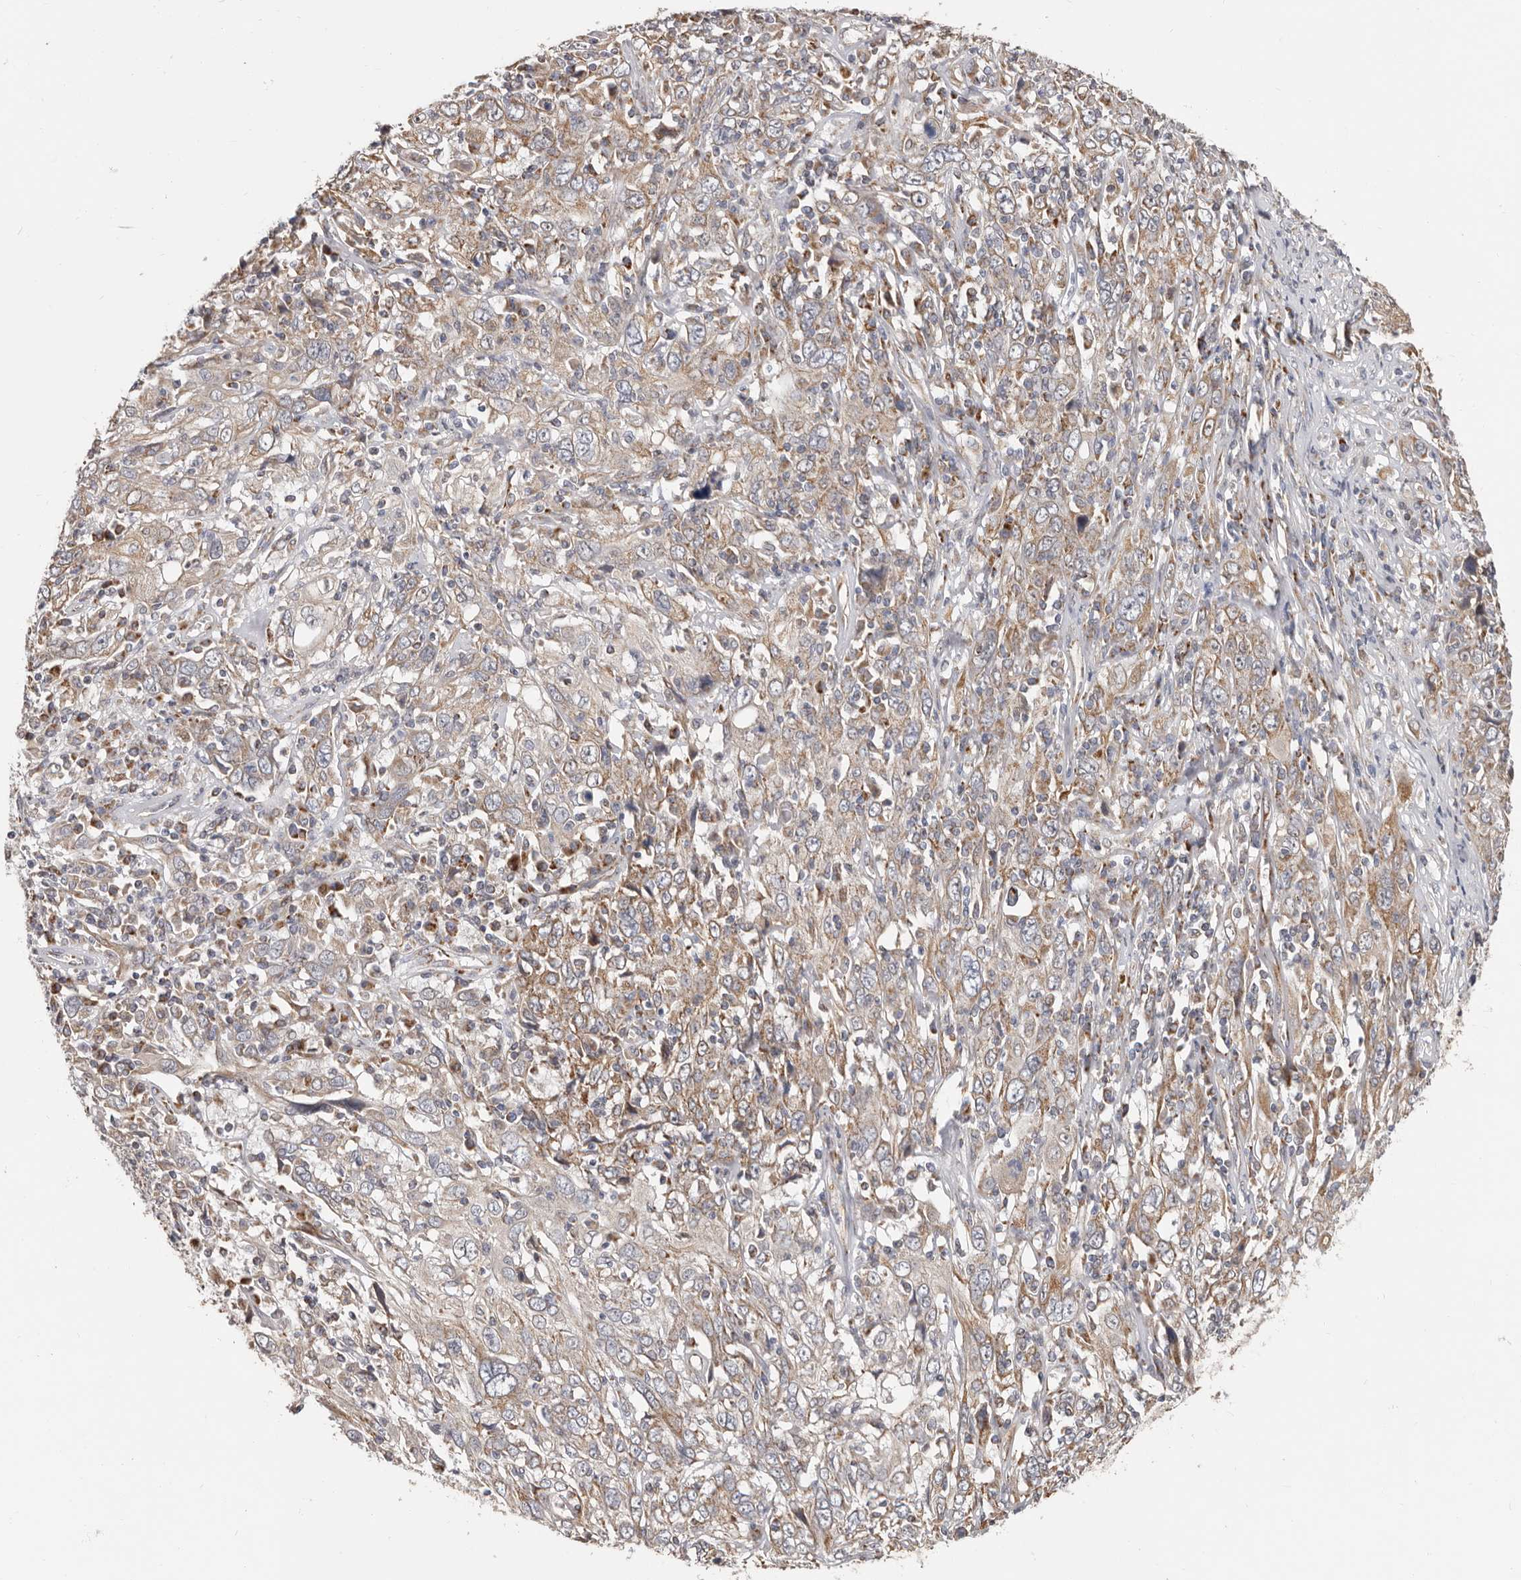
{"staining": {"intensity": "weak", "quantity": "25%-75%", "location": "cytoplasmic/membranous"}, "tissue": "cervical cancer", "cell_type": "Tumor cells", "image_type": "cancer", "snomed": [{"axis": "morphology", "description": "Squamous cell carcinoma, NOS"}, {"axis": "topography", "description": "Cervix"}], "caption": "Approximately 25%-75% of tumor cells in human cervical cancer display weak cytoplasmic/membranous protein positivity as visualized by brown immunohistochemical staining.", "gene": "MRPL18", "patient": {"sex": "female", "age": 46}}